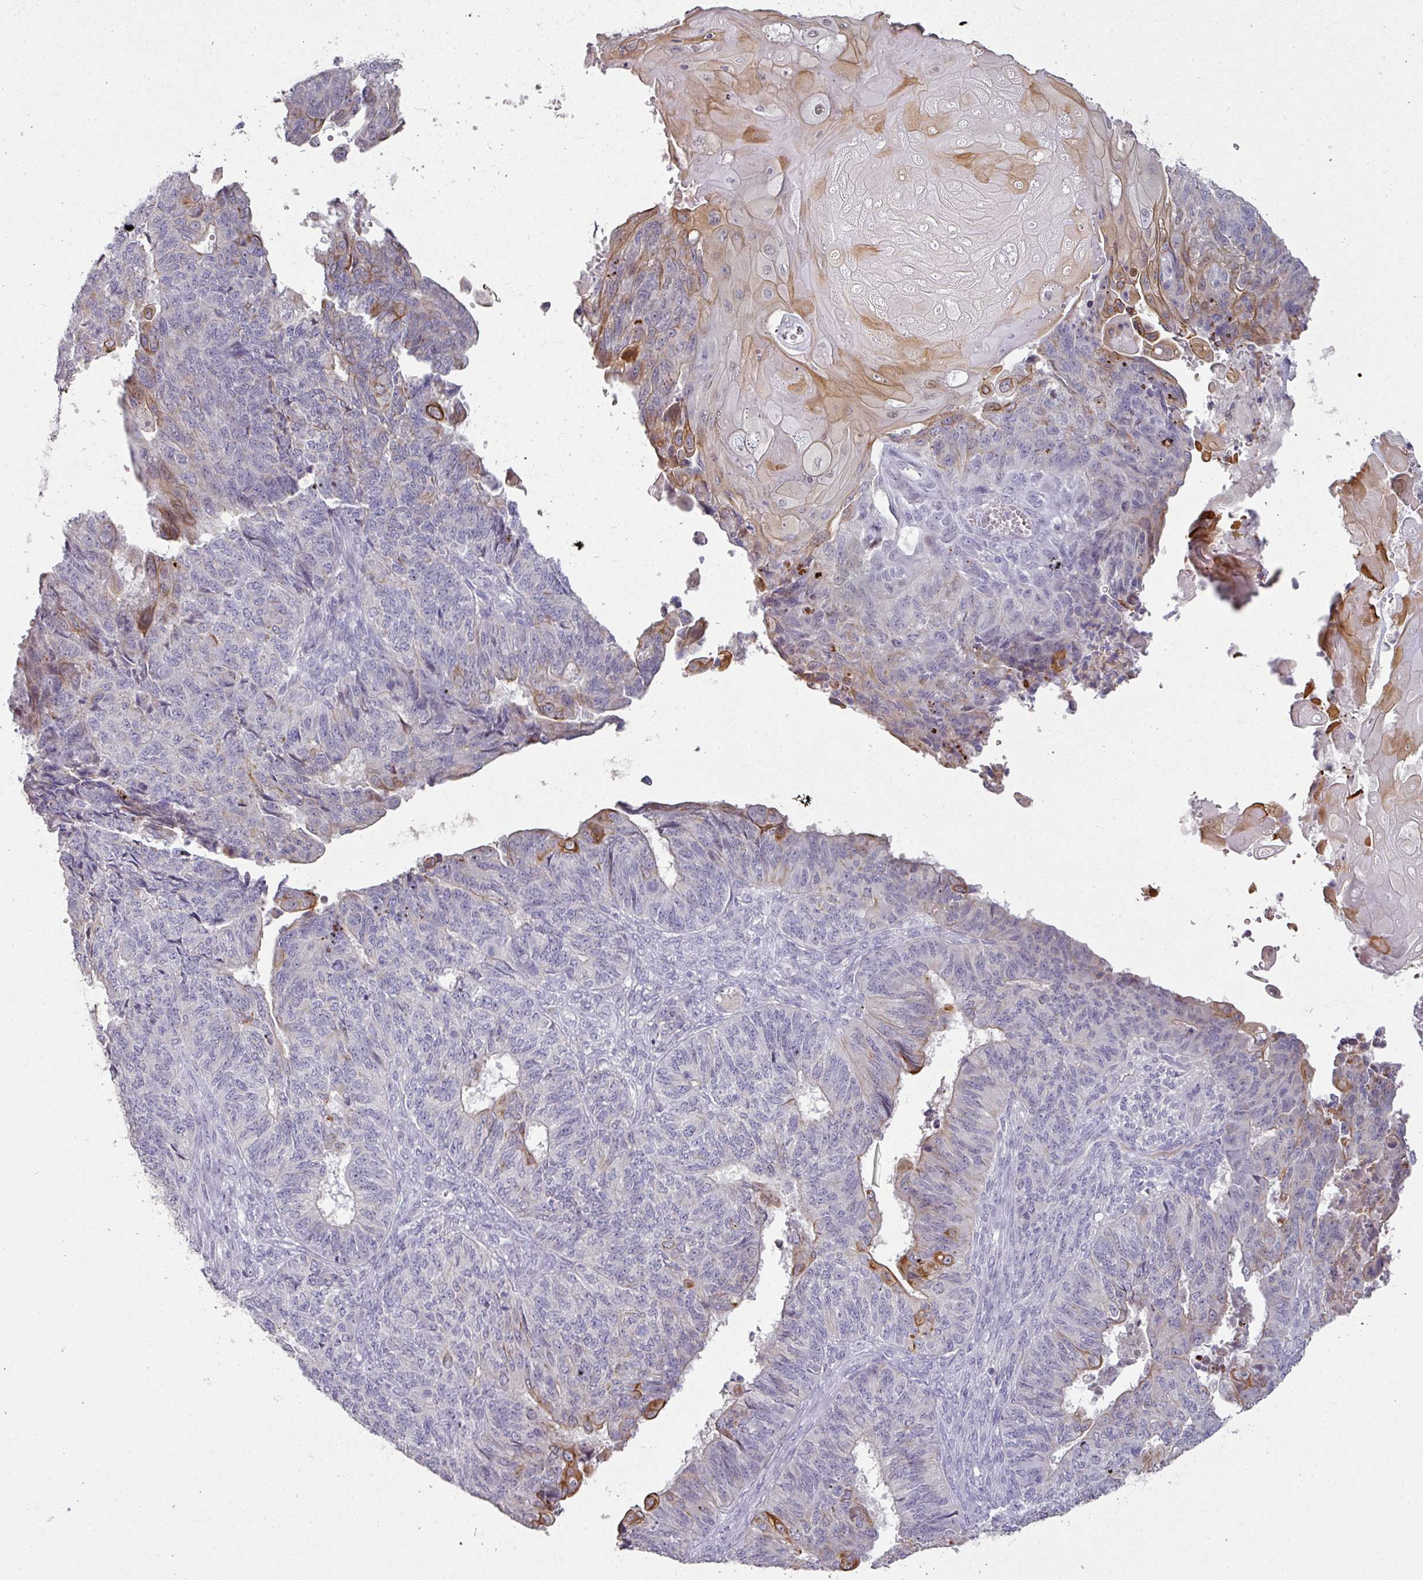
{"staining": {"intensity": "moderate", "quantity": "<25%", "location": "cytoplasmic/membranous"}, "tissue": "endometrial cancer", "cell_type": "Tumor cells", "image_type": "cancer", "snomed": [{"axis": "morphology", "description": "Adenocarcinoma, NOS"}, {"axis": "topography", "description": "Endometrium"}], "caption": "Immunohistochemistry staining of endometrial cancer, which displays low levels of moderate cytoplasmic/membranous expression in approximately <25% of tumor cells indicating moderate cytoplasmic/membranous protein expression. The staining was performed using DAB (3,3'-diaminobenzidine) (brown) for protein detection and nuclei were counterstained in hematoxylin (blue).", "gene": "GTF2H3", "patient": {"sex": "female", "age": 32}}